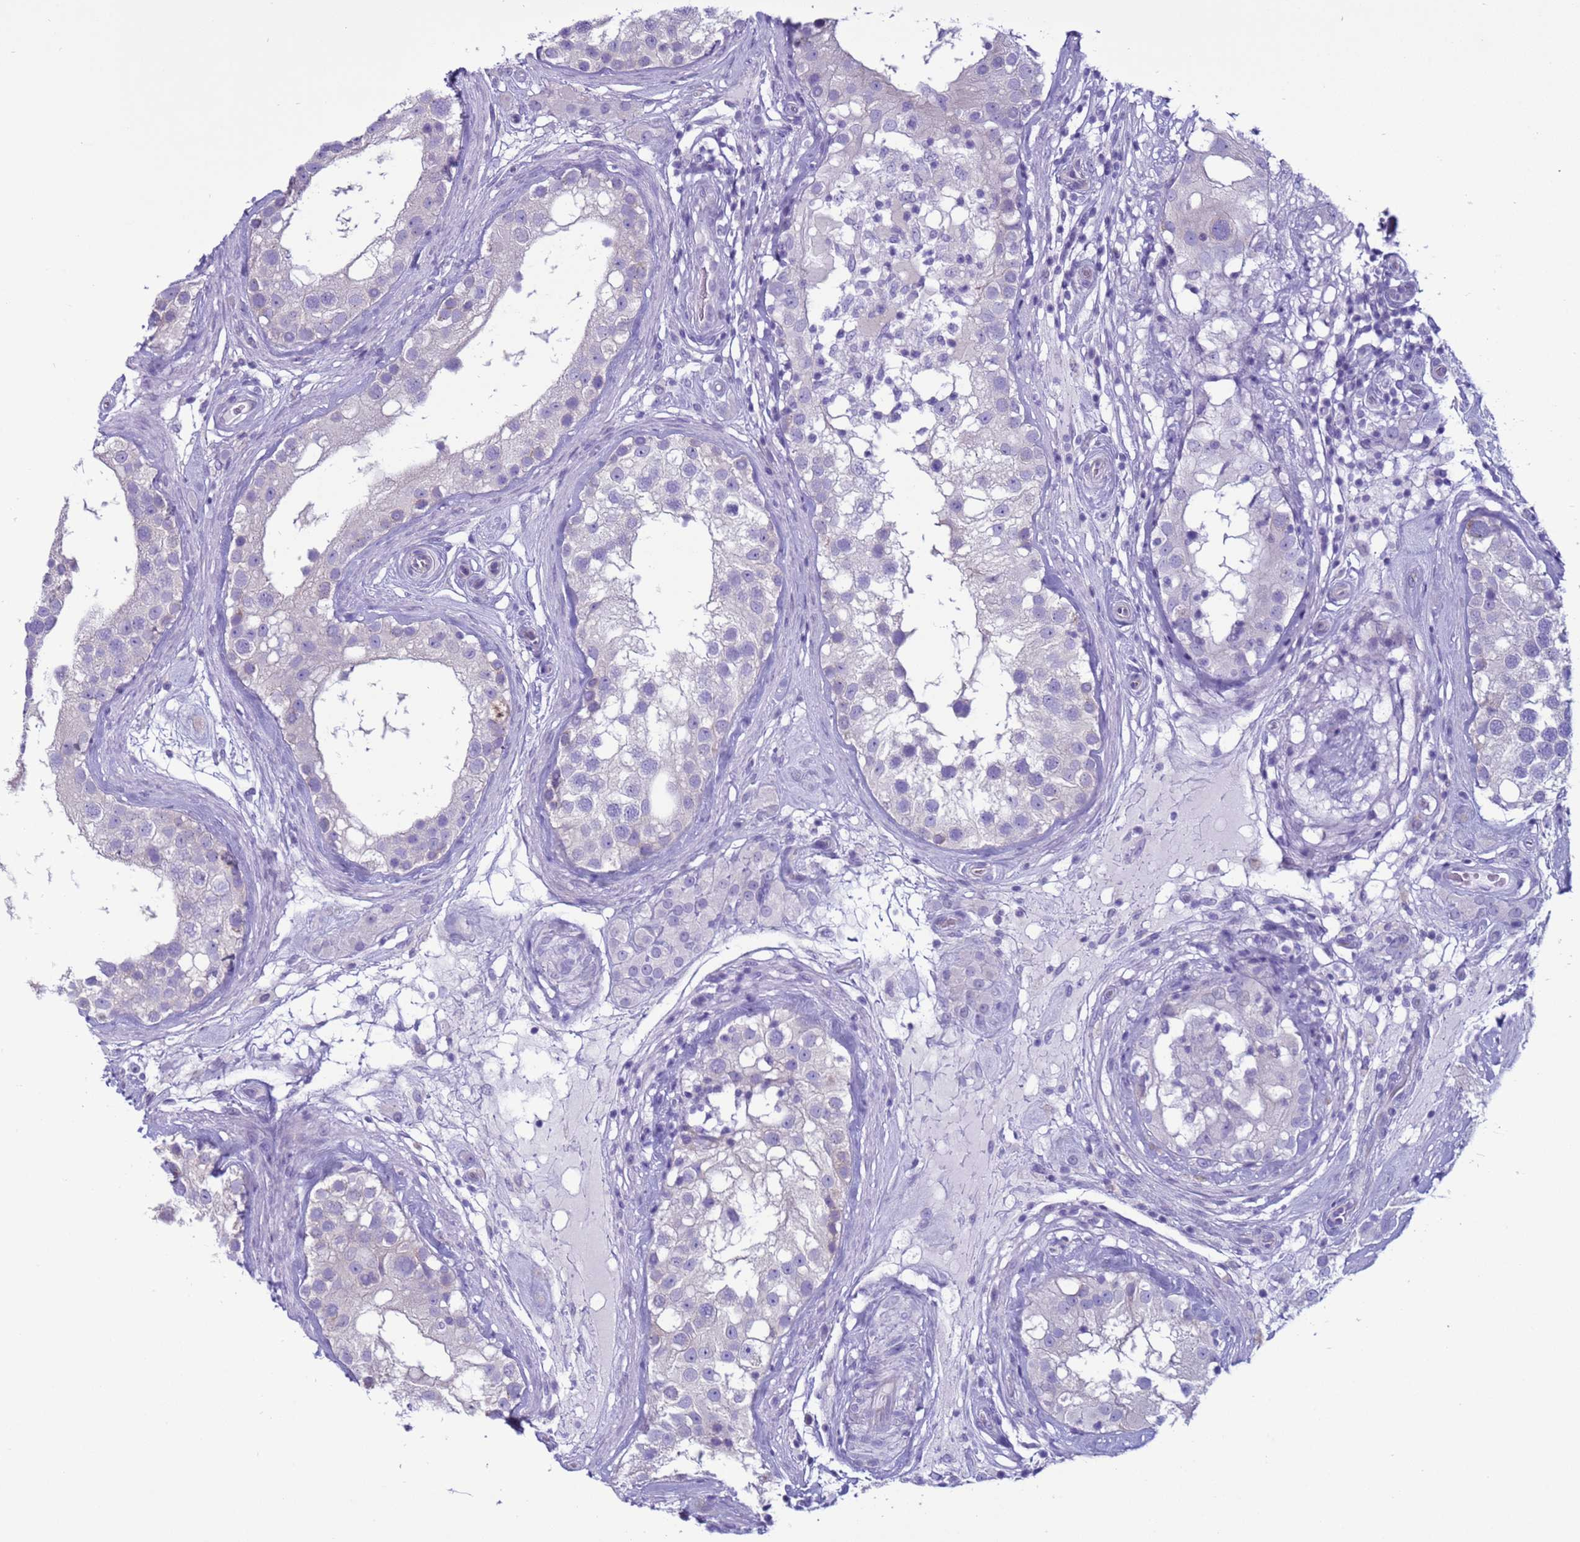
{"staining": {"intensity": "negative", "quantity": "none", "location": "none"}, "tissue": "testis", "cell_type": "Cells in seminiferous ducts", "image_type": "normal", "snomed": [{"axis": "morphology", "description": "Normal tissue, NOS"}, {"axis": "topography", "description": "Testis"}], "caption": "DAB immunohistochemical staining of benign human testis reveals no significant expression in cells in seminiferous ducts.", "gene": "CST1", "patient": {"sex": "male", "age": 46}}